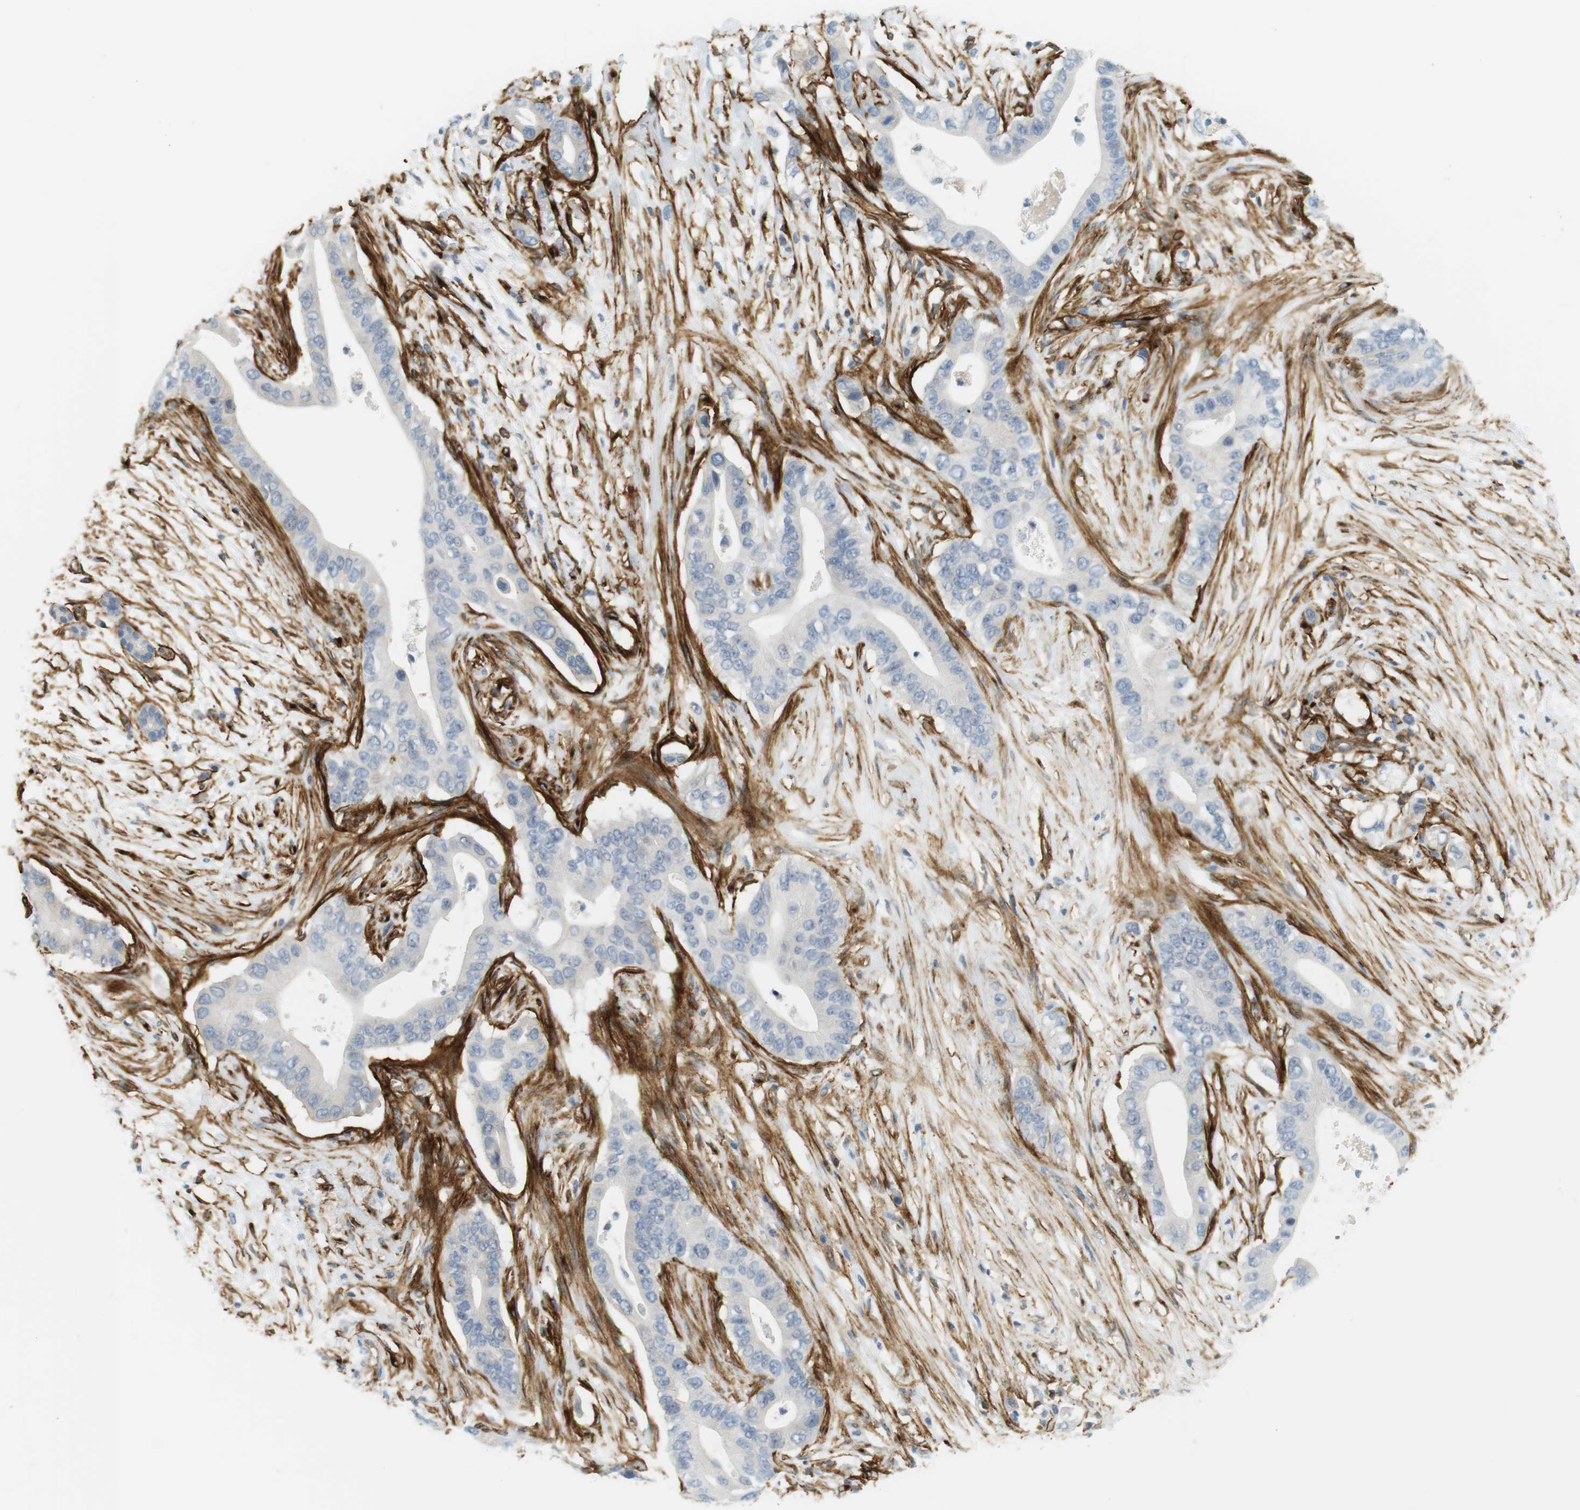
{"staining": {"intensity": "negative", "quantity": "none", "location": "none"}, "tissue": "pancreatic cancer", "cell_type": "Tumor cells", "image_type": "cancer", "snomed": [{"axis": "morphology", "description": "Adenocarcinoma, NOS"}, {"axis": "topography", "description": "Pancreas"}], "caption": "A micrograph of human pancreatic cancer is negative for staining in tumor cells.", "gene": "F2R", "patient": {"sex": "male", "age": 77}}